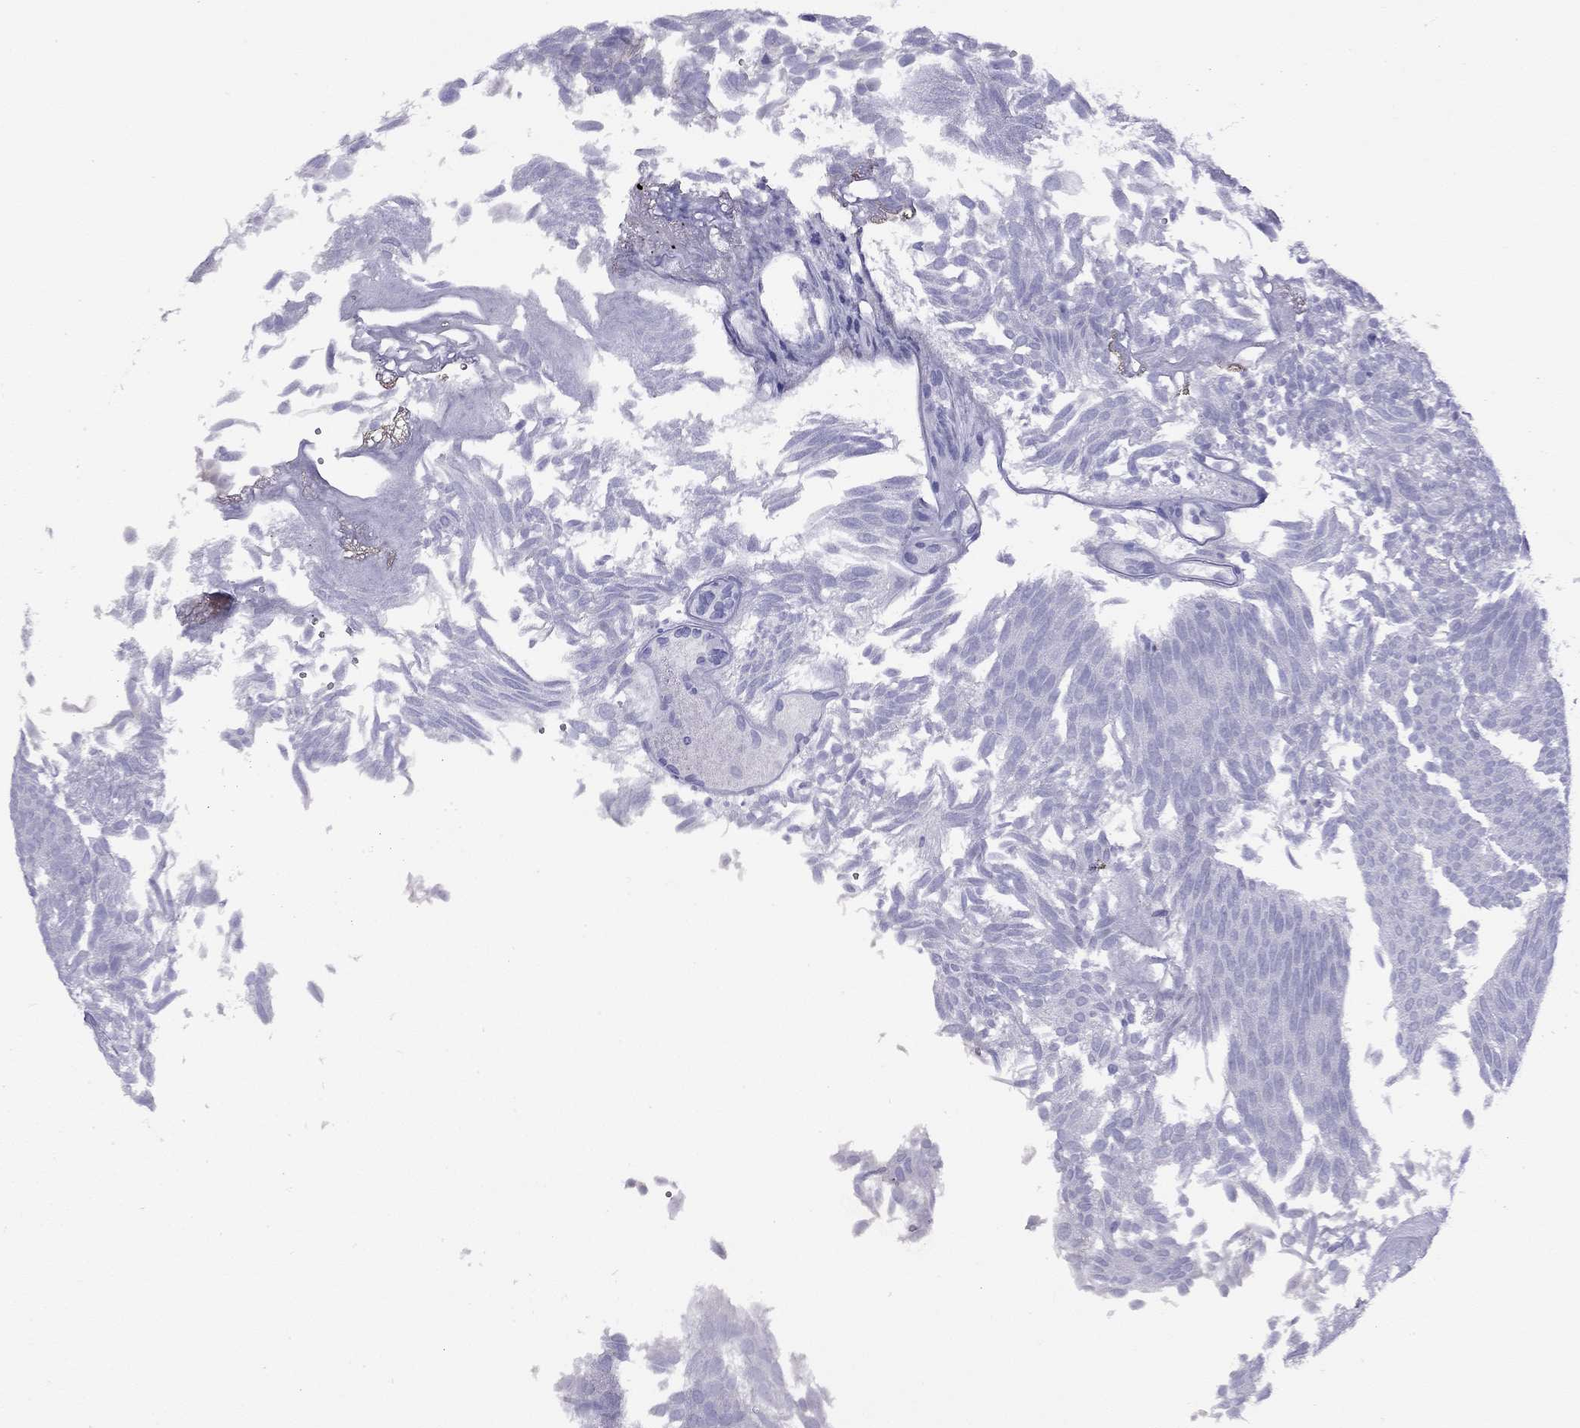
{"staining": {"intensity": "negative", "quantity": "none", "location": "none"}, "tissue": "urothelial cancer", "cell_type": "Tumor cells", "image_type": "cancer", "snomed": [{"axis": "morphology", "description": "Urothelial carcinoma, Low grade"}, {"axis": "topography", "description": "Urinary bladder"}], "caption": "Image shows no protein staining in tumor cells of urothelial carcinoma (low-grade) tissue.", "gene": "CPNE4", "patient": {"sex": "male", "age": 52}}